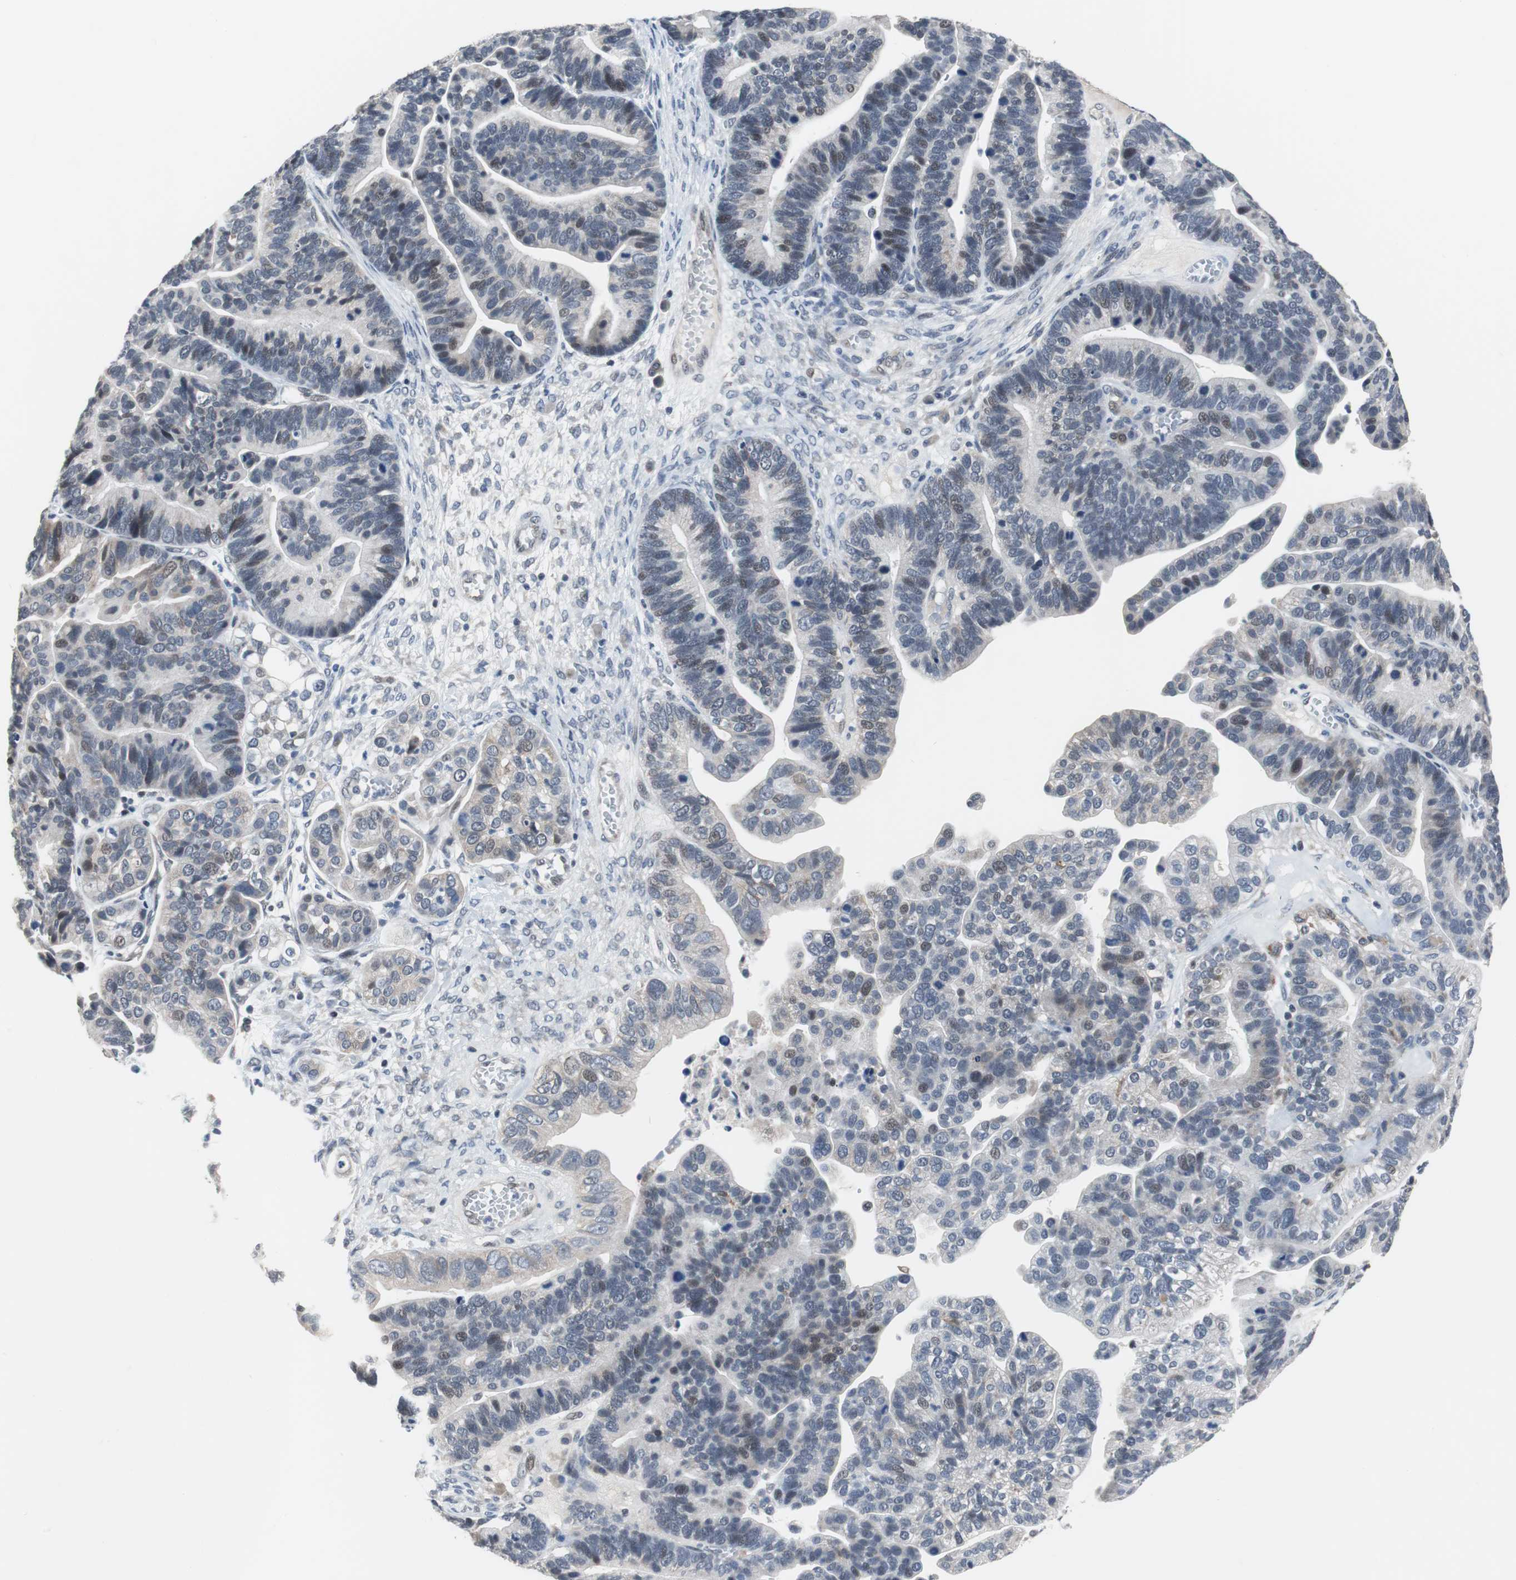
{"staining": {"intensity": "weak", "quantity": "<25%", "location": "nuclear"}, "tissue": "ovarian cancer", "cell_type": "Tumor cells", "image_type": "cancer", "snomed": [{"axis": "morphology", "description": "Cystadenocarcinoma, serous, NOS"}, {"axis": "topography", "description": "Ovary"}], "caption": "The immunohistochemistry (IHC) photomicrograph has no significant staining in tumor cells of ovarian cancer (serous cystadenocarcinoma) tissue.", "gene": "TP63", "patient": {"sex": "female", "age": 56}}